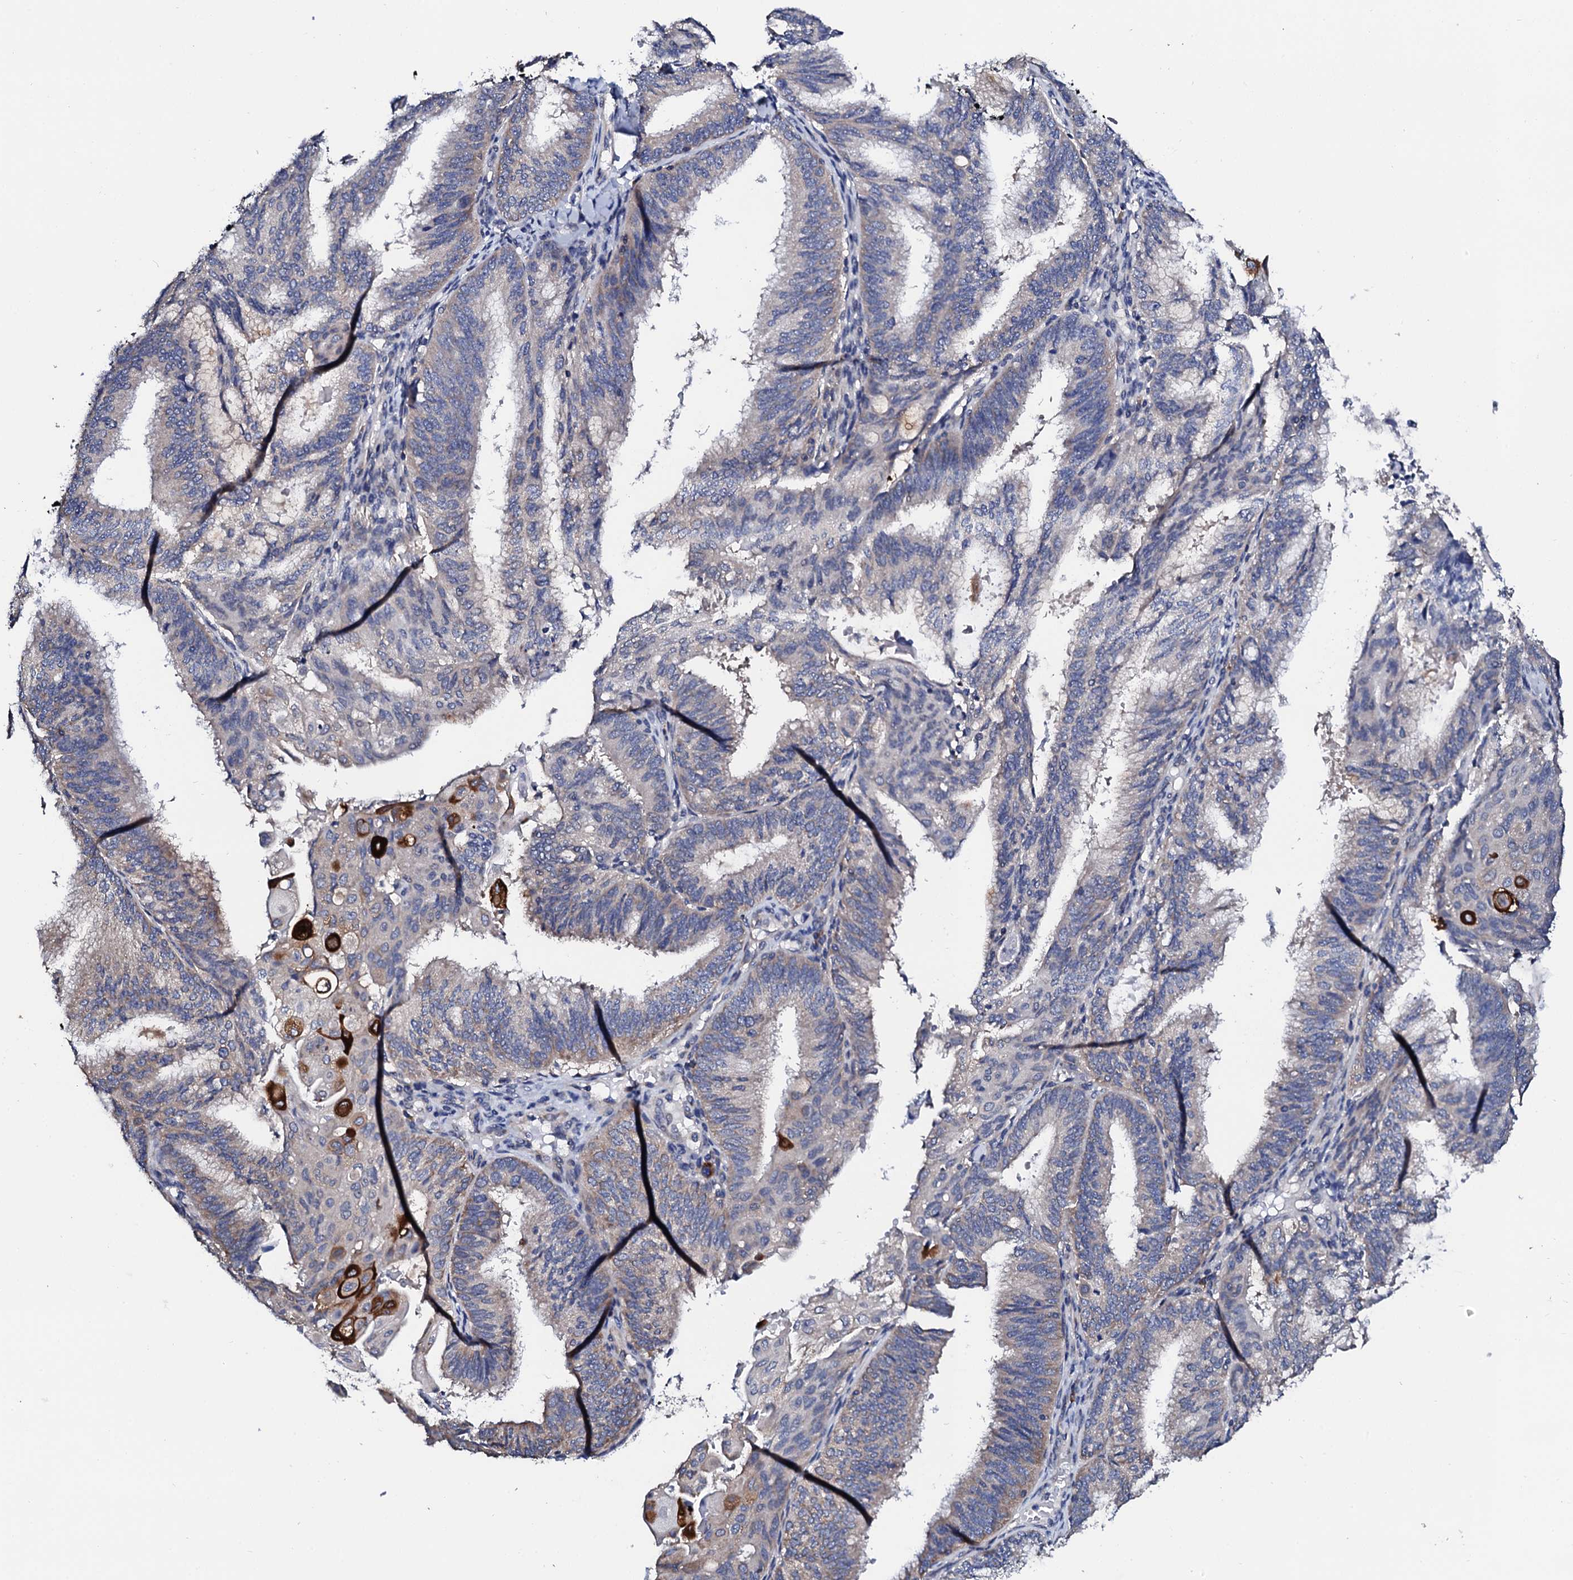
{"staining": {"intensity": "strong", "quantity": "<25%", "location": "cytoplasmic/membranous"}, "tissue": "endometrial cancer", "cell_type": "Tumor cells", "image_type": "cancer", "snomed": [{"axis": "morphology", "description": "Adenocarcinoma, NOS"}, {"axis": "topography", "description": "Endometrium"}], "caption": "Endometrial adenocarcinoma stained with immunohistochemistry (IHC) demonstrates strong cytoplasmic/membranous expression in about <25% of tumor cells.", "gene": "NUP58", "patient": {"sex": "female", "age": 49}}